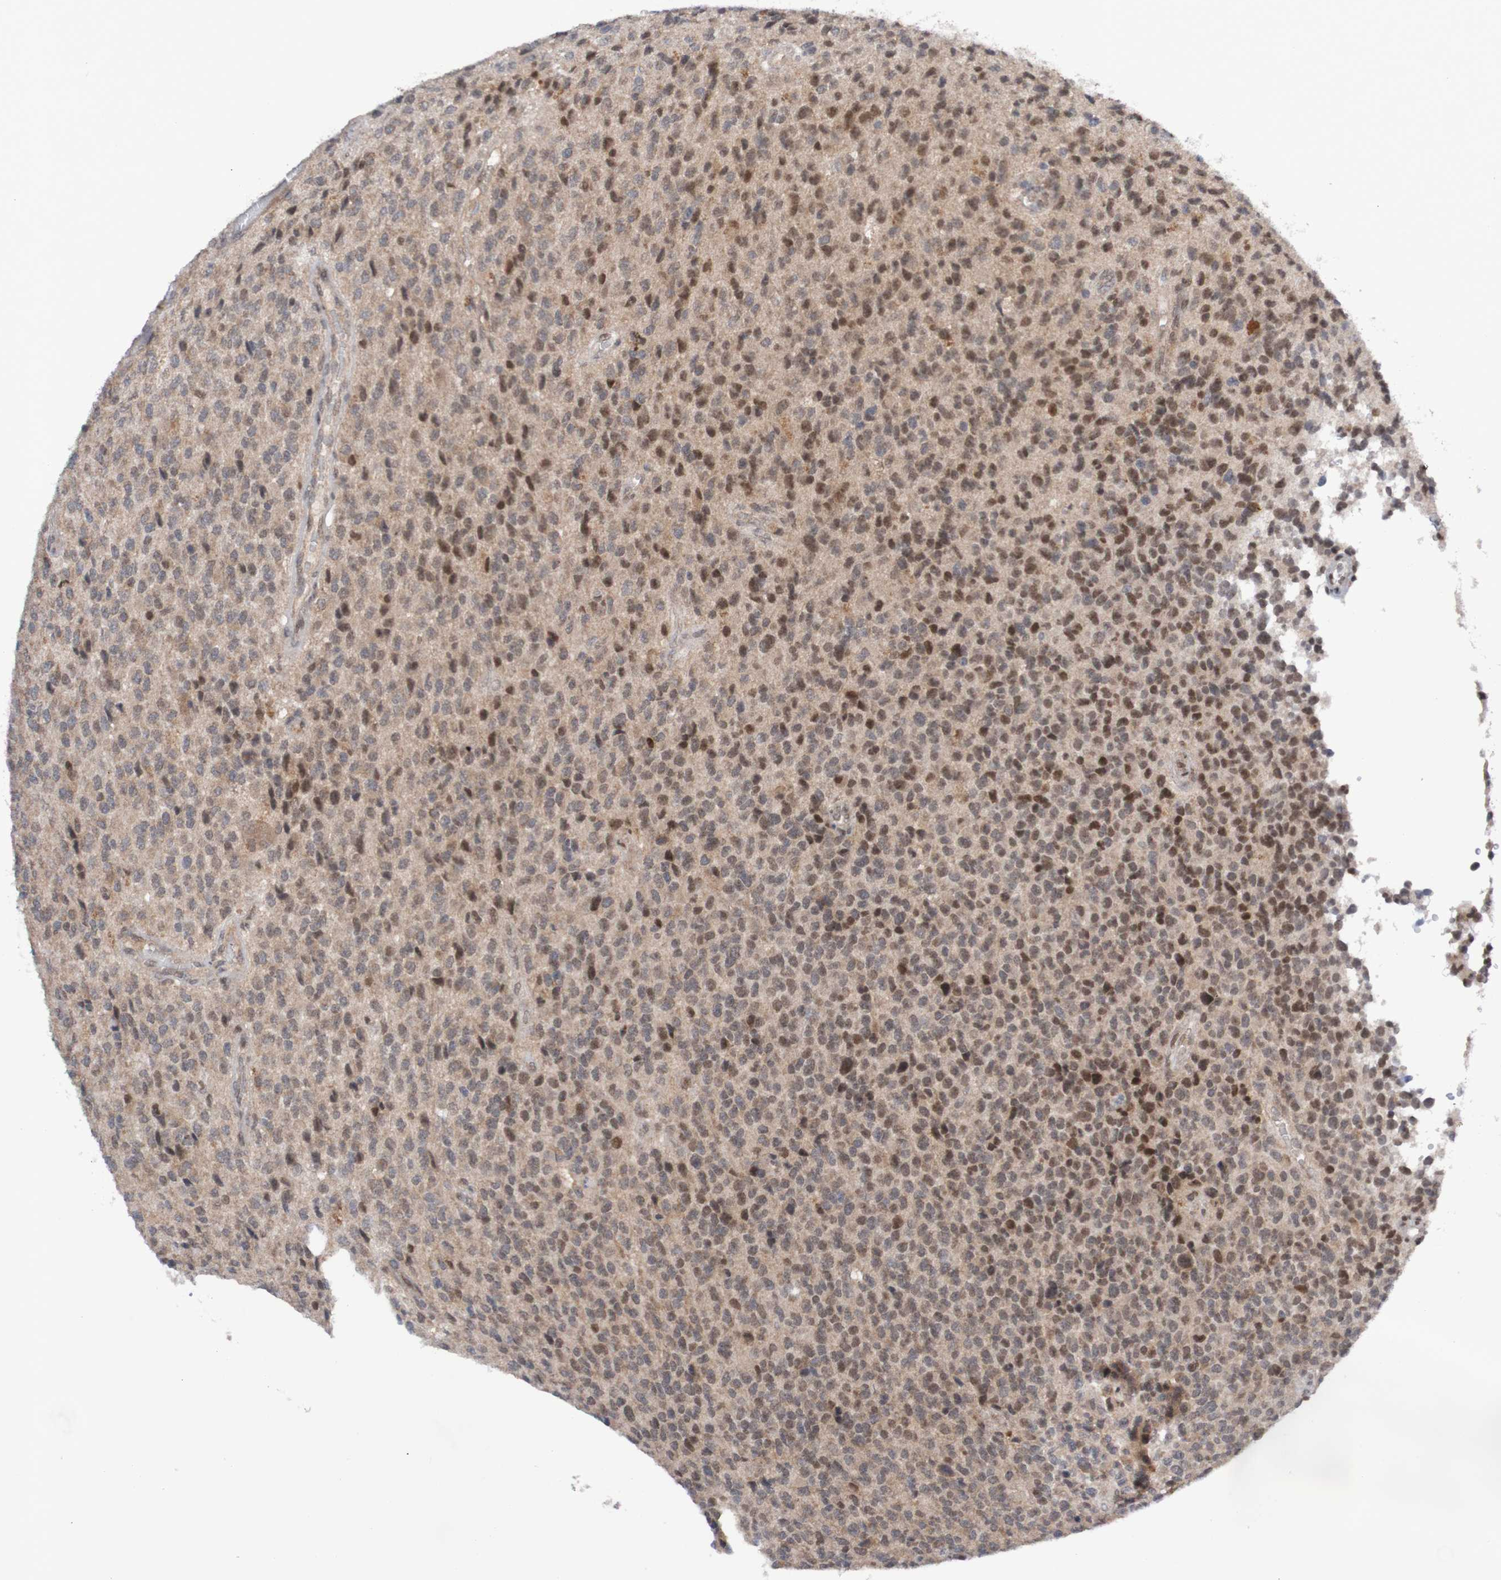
{"staining": {"intensity": "moderate", "quantity": "25%-75%", "location": "nuclear"}, "tissue": "glioma", "cell_type": "Tumor cells", "image_type": "cancer", "snomed": [{"axis": "morphology", "description": "Glioma, malignant, High grade"}, {"axis": "topography", "description": "pancreas cauda"}], "caption": "About 25%-75% of tumor cells in malignant glioma (high-grade) display moderate nuclear protein staining as visualized by brown immunohistochemical staining.", "gene": "ITLN1", "patient": {"sex": "male", "age": 60}}